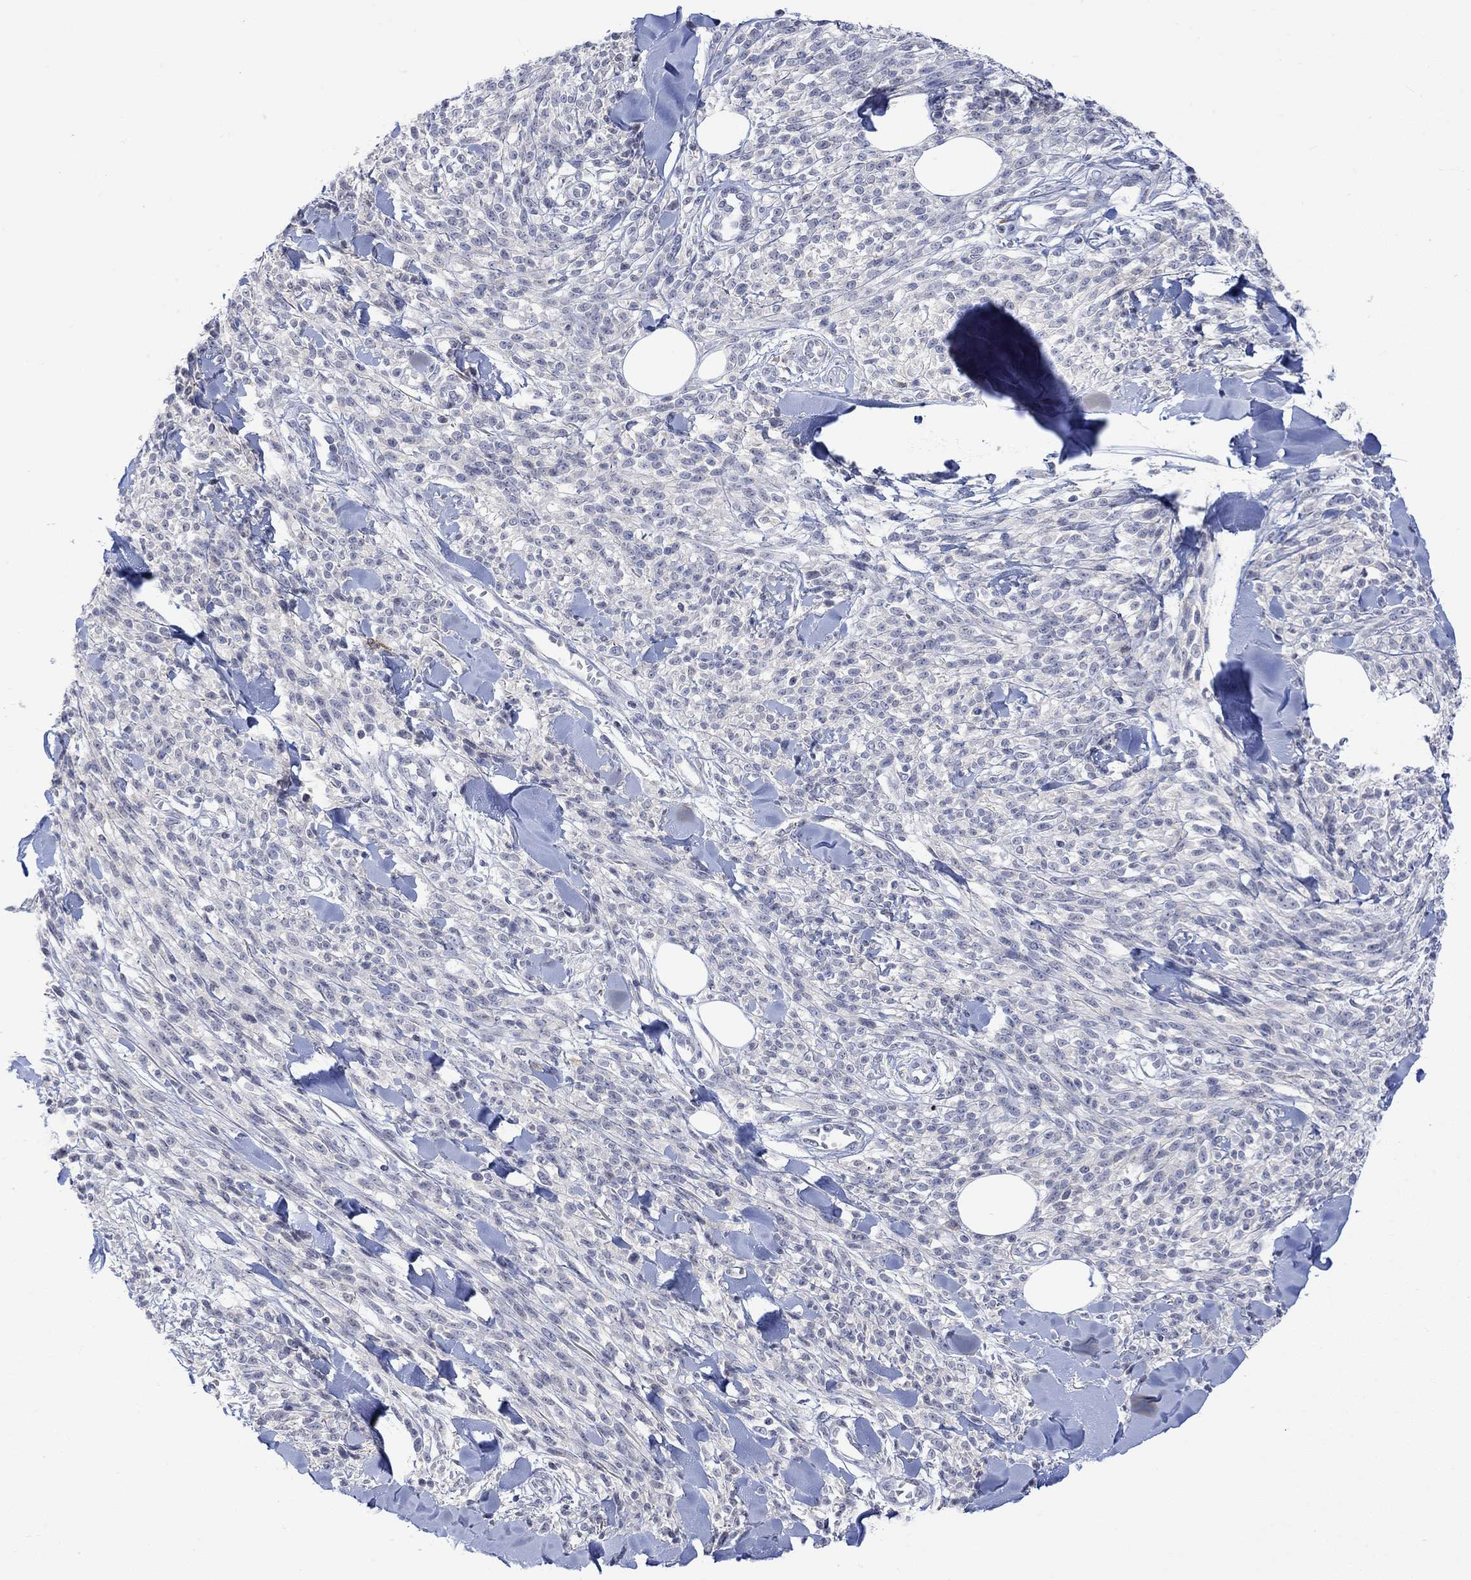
{"staining": {"intensity": "negative", "quantity": "none", "location": "none"}, "tissue": "melanoma", "cell_type": "Tumor cells", "image_type": "cancer", "snomed": [{"axis": "morphology", "description": "Malignant melanoma, NOS"}, {"axis": "topography", "description": "Skin"}, {"axis": "topography", "description": "Skin of trunk"}], "caption": "Immunohistochemical staining of malignant melanoma displays no significant positivity in tumor cells.", "gene": "DCX", "patient": {"sex": "male", "age": 74}}